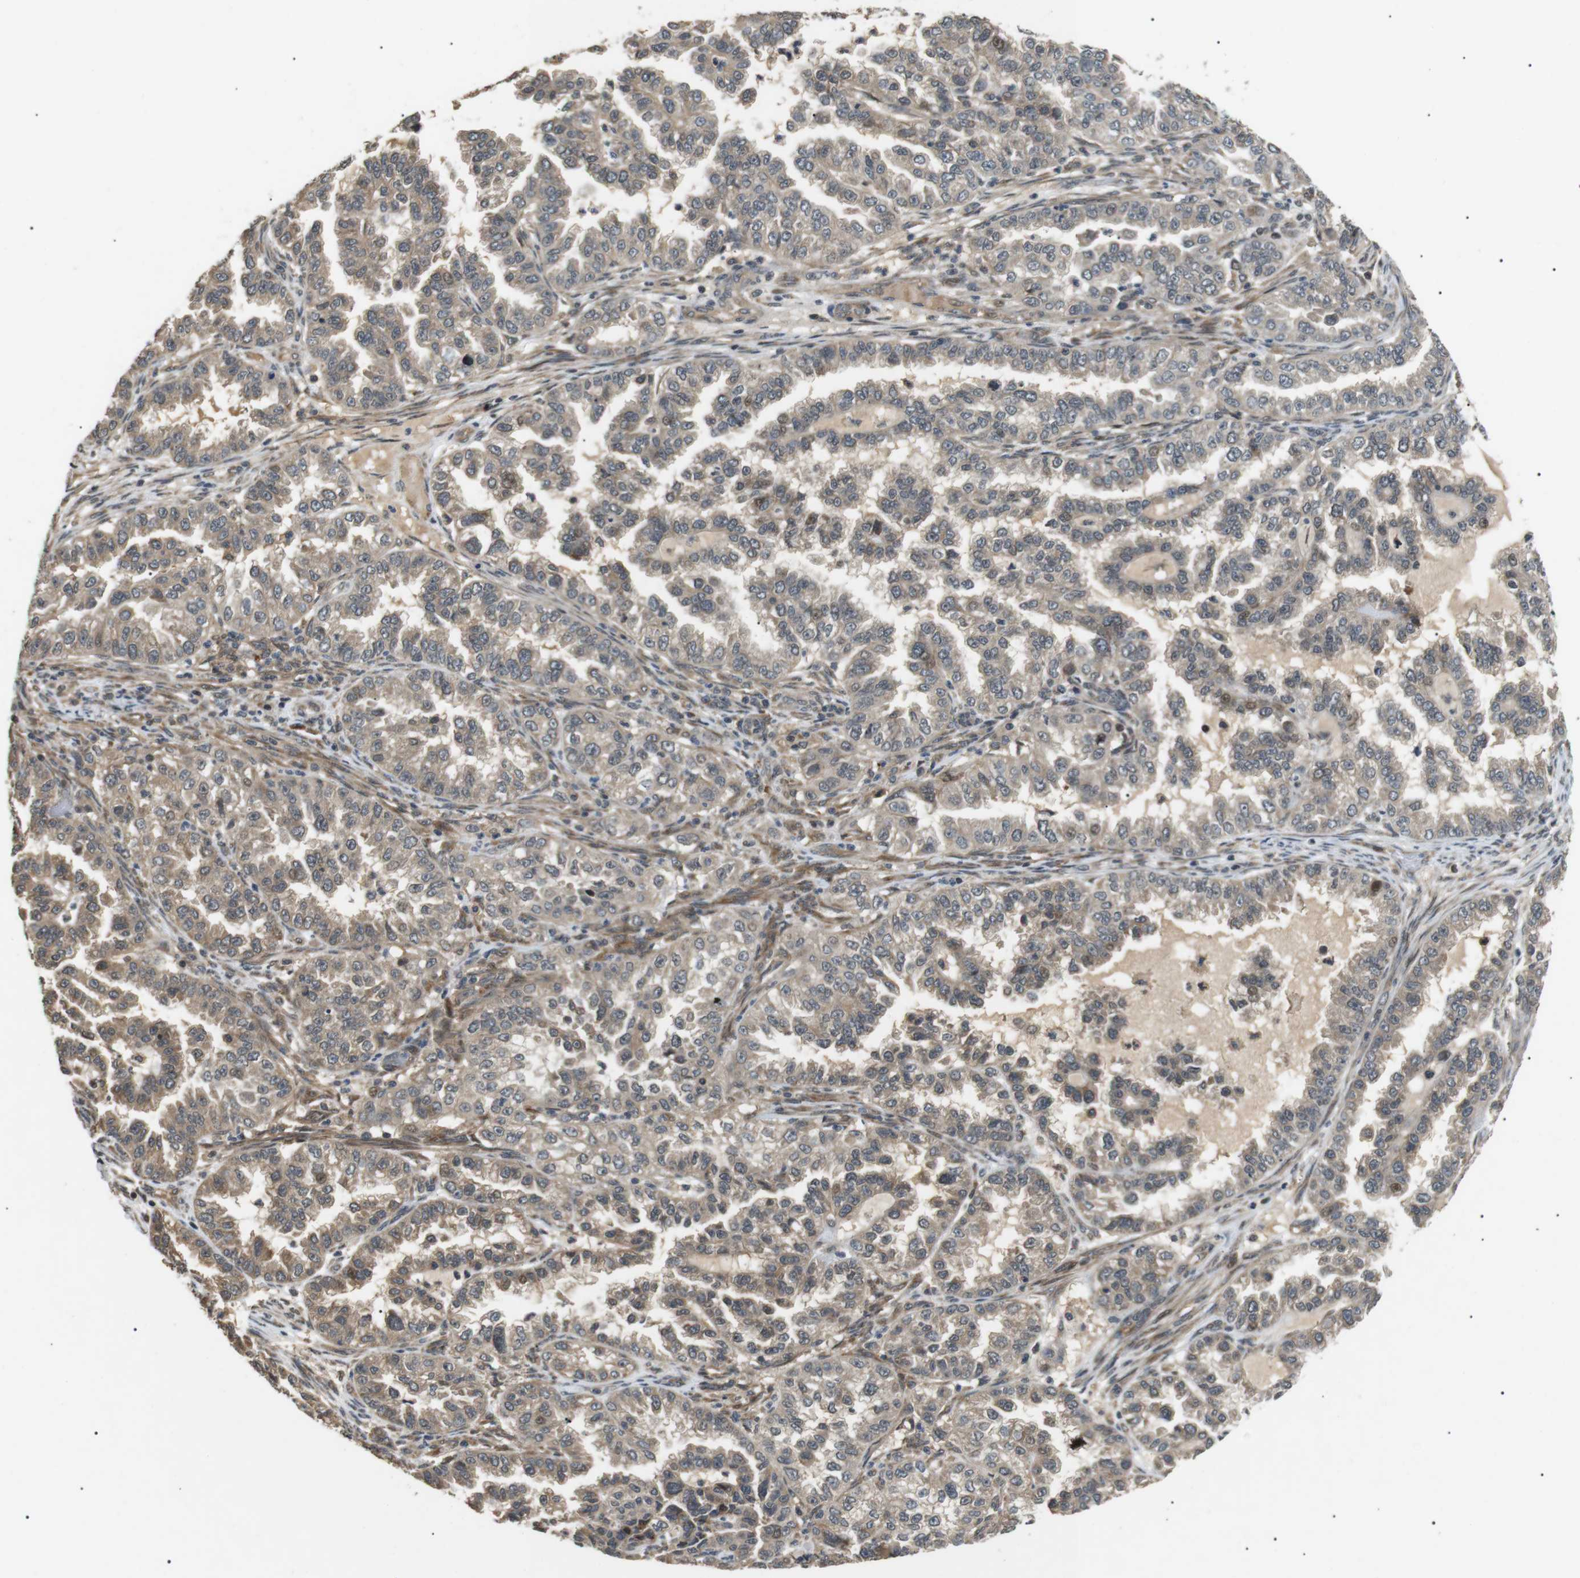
{"staining": {"intensity": "weak", "quantity": ">75%", "location": "cytoplasmic/membranous"}, "tissue": "endometrial cancer", "cell_type": "Tumor cells", "image_type": "cancer", "snomed": [{"axis": "morphology", "description": "Adenocarcinoma, NOS"}, {"axis": "topography", "description": "Endometrium"}], "caption": "Endometrial adenocarcinoma was stained to show a protein in brown. There is low levels of weak cytoplasmic/membranous expression in about >75% of tumor cells.", "gene": "HSPA13", "patient": {"sex": "female", "age": 85}}